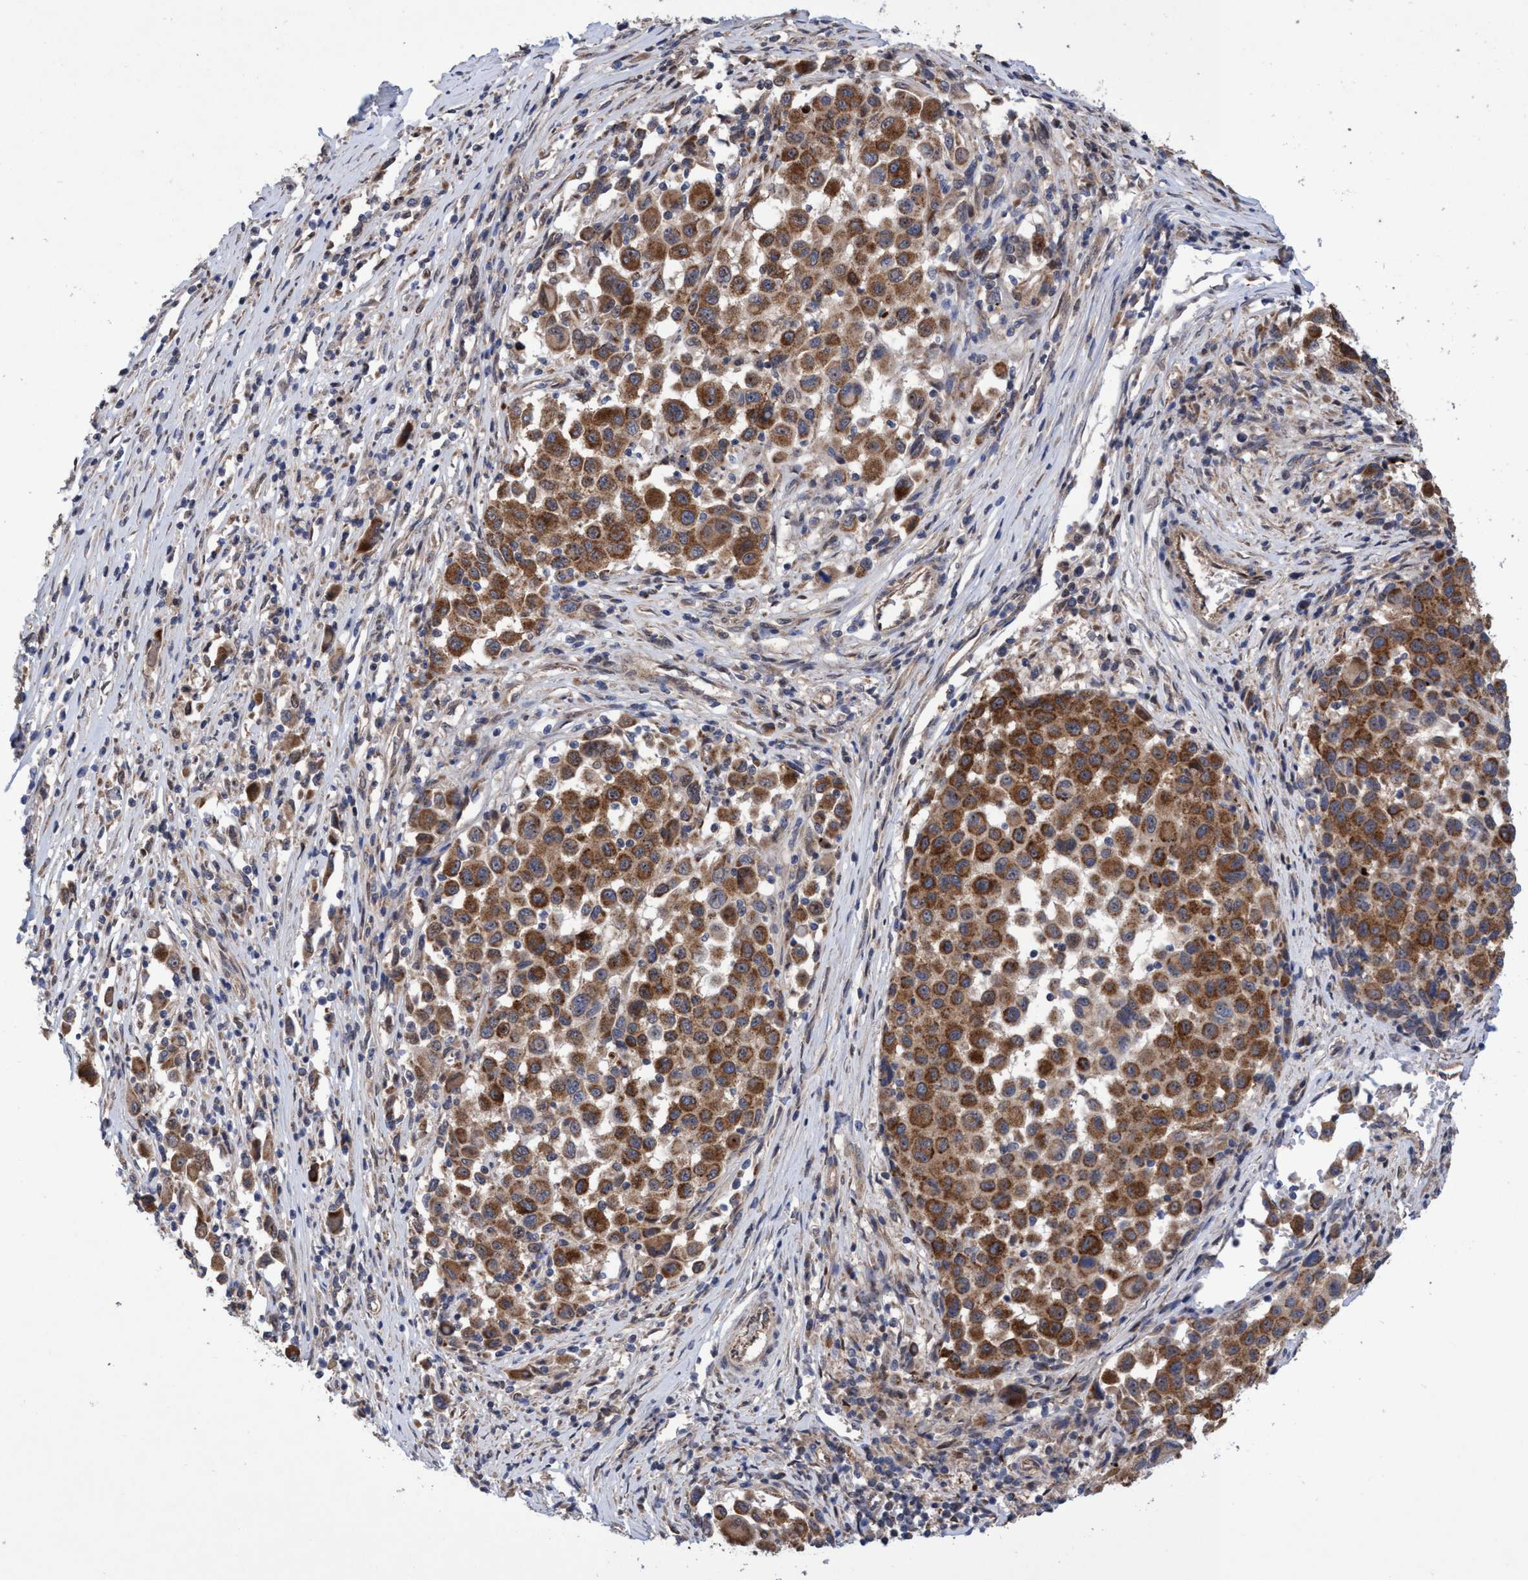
{"staining": {"intensity": "moderate", "quantity": ">75%", "location": "cytoplasmic/membranous,nuclear"}, "tissue": "melanoma", "cell_type": "Tumor cells", "image_type": "cancer", "snomed": [{"axis": "morphology", "description": "Malignant melanoma, Metastatic site"}, {"axis": "topography", "description": "Lymph node"}], "caption": "Tumor cells demonstrate medium levels of moderate cytoplasmic/membranous and nuclear staining in about >75% of cells in human malignant melanoma (metastatic site). The protein is stained brown, and the nuclei are stained in blue (DAB (3,3'-diaminobenzidine) IHC with brightfield microscopy, high magnification).", "gene": "P2RY14", "patient": {"sex": "male", "age": 61}}